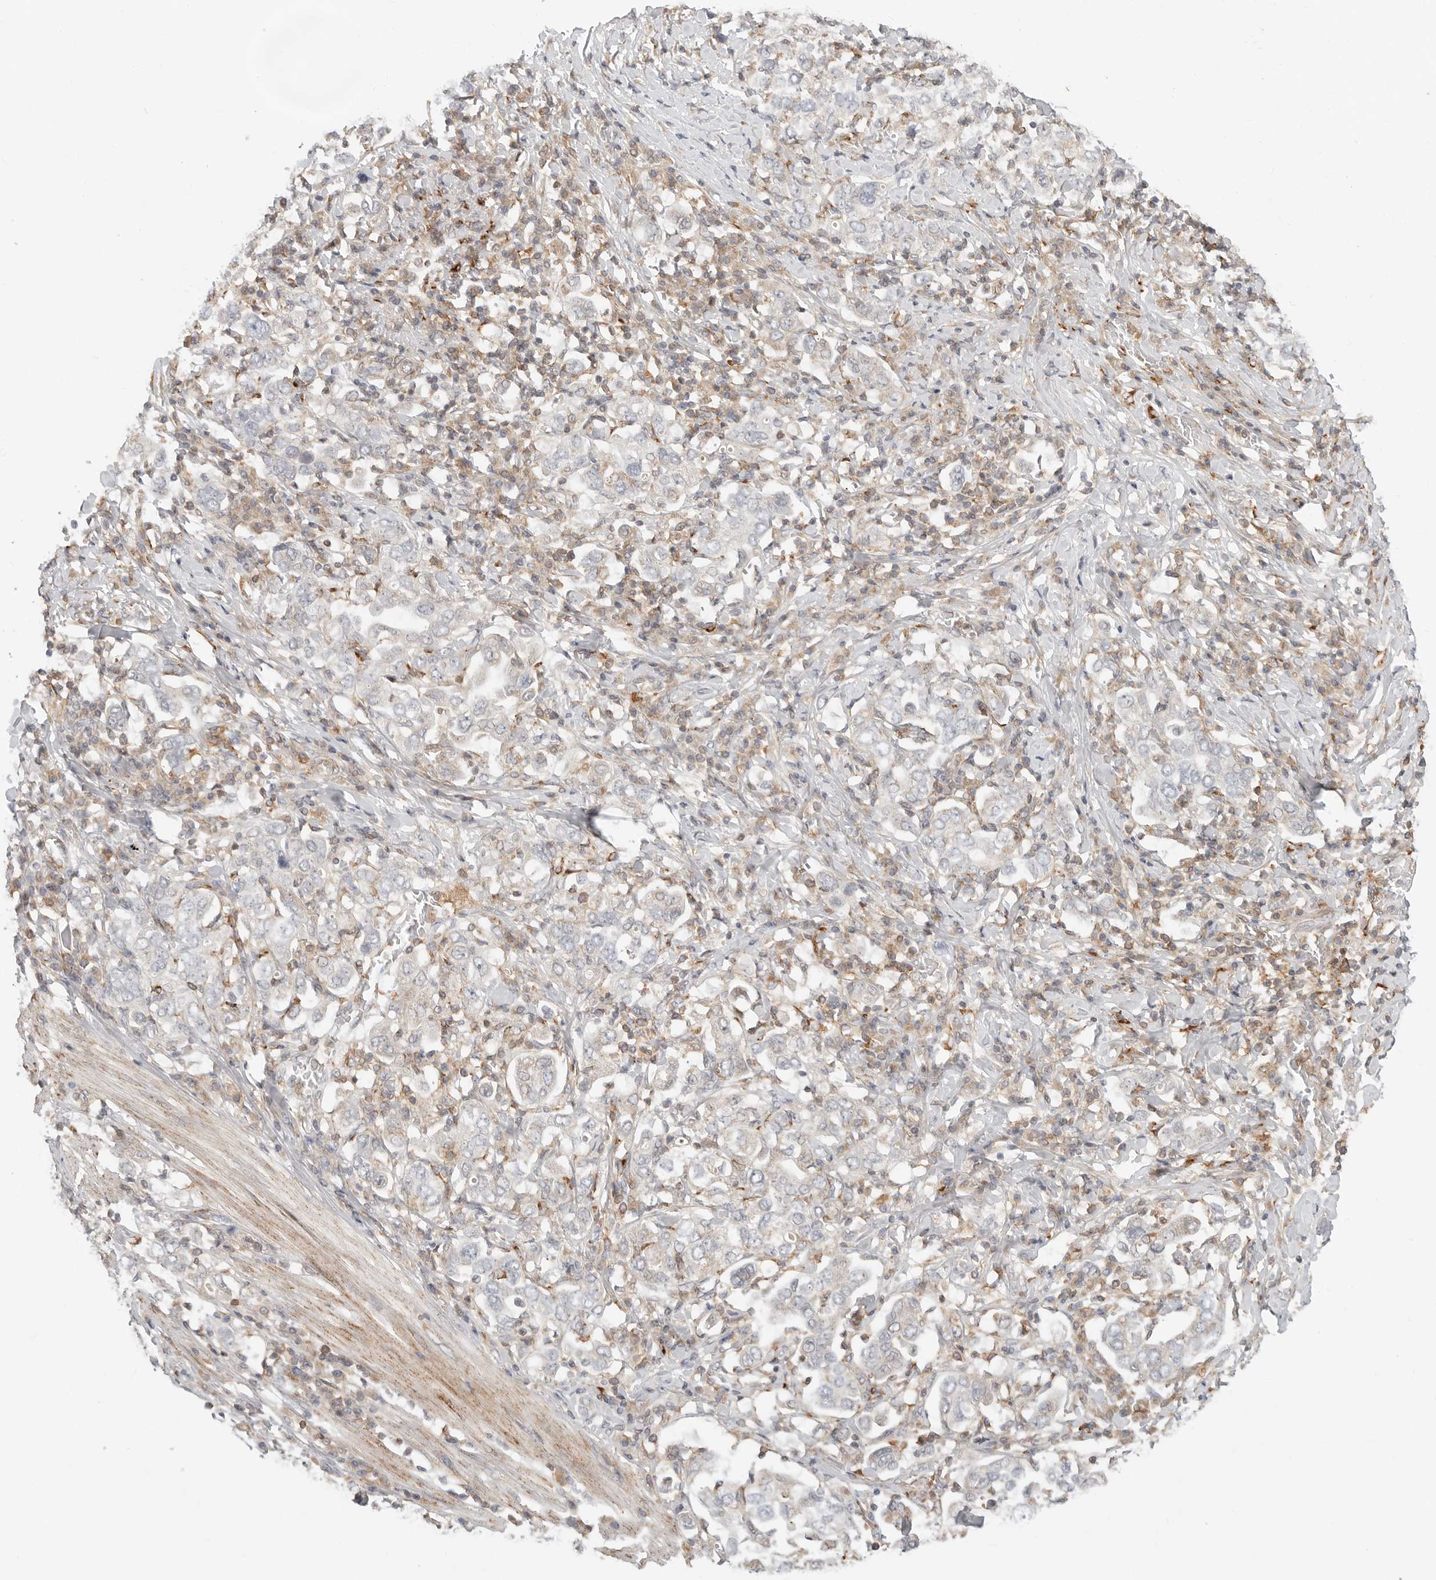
{"staining": {"intensity": "weak", "quantity": "<25%", "location": "cytoplasmic/membranous"}, "tissue": "stomach cancer", "cell_type": "Tumor cells", "image_type": "cancer", "snomed": [{"axis": "morphology", "description": "Adenocarcinoma, NOS"}, {"axis": "topography", "description": "Stomach, upper"}], "caption": "The histopathology image reveals no significant expression in tumor cells of stomach cancer.", "gene": "C1QTNF1", "patient": {"sex": "male", "age": 62}}